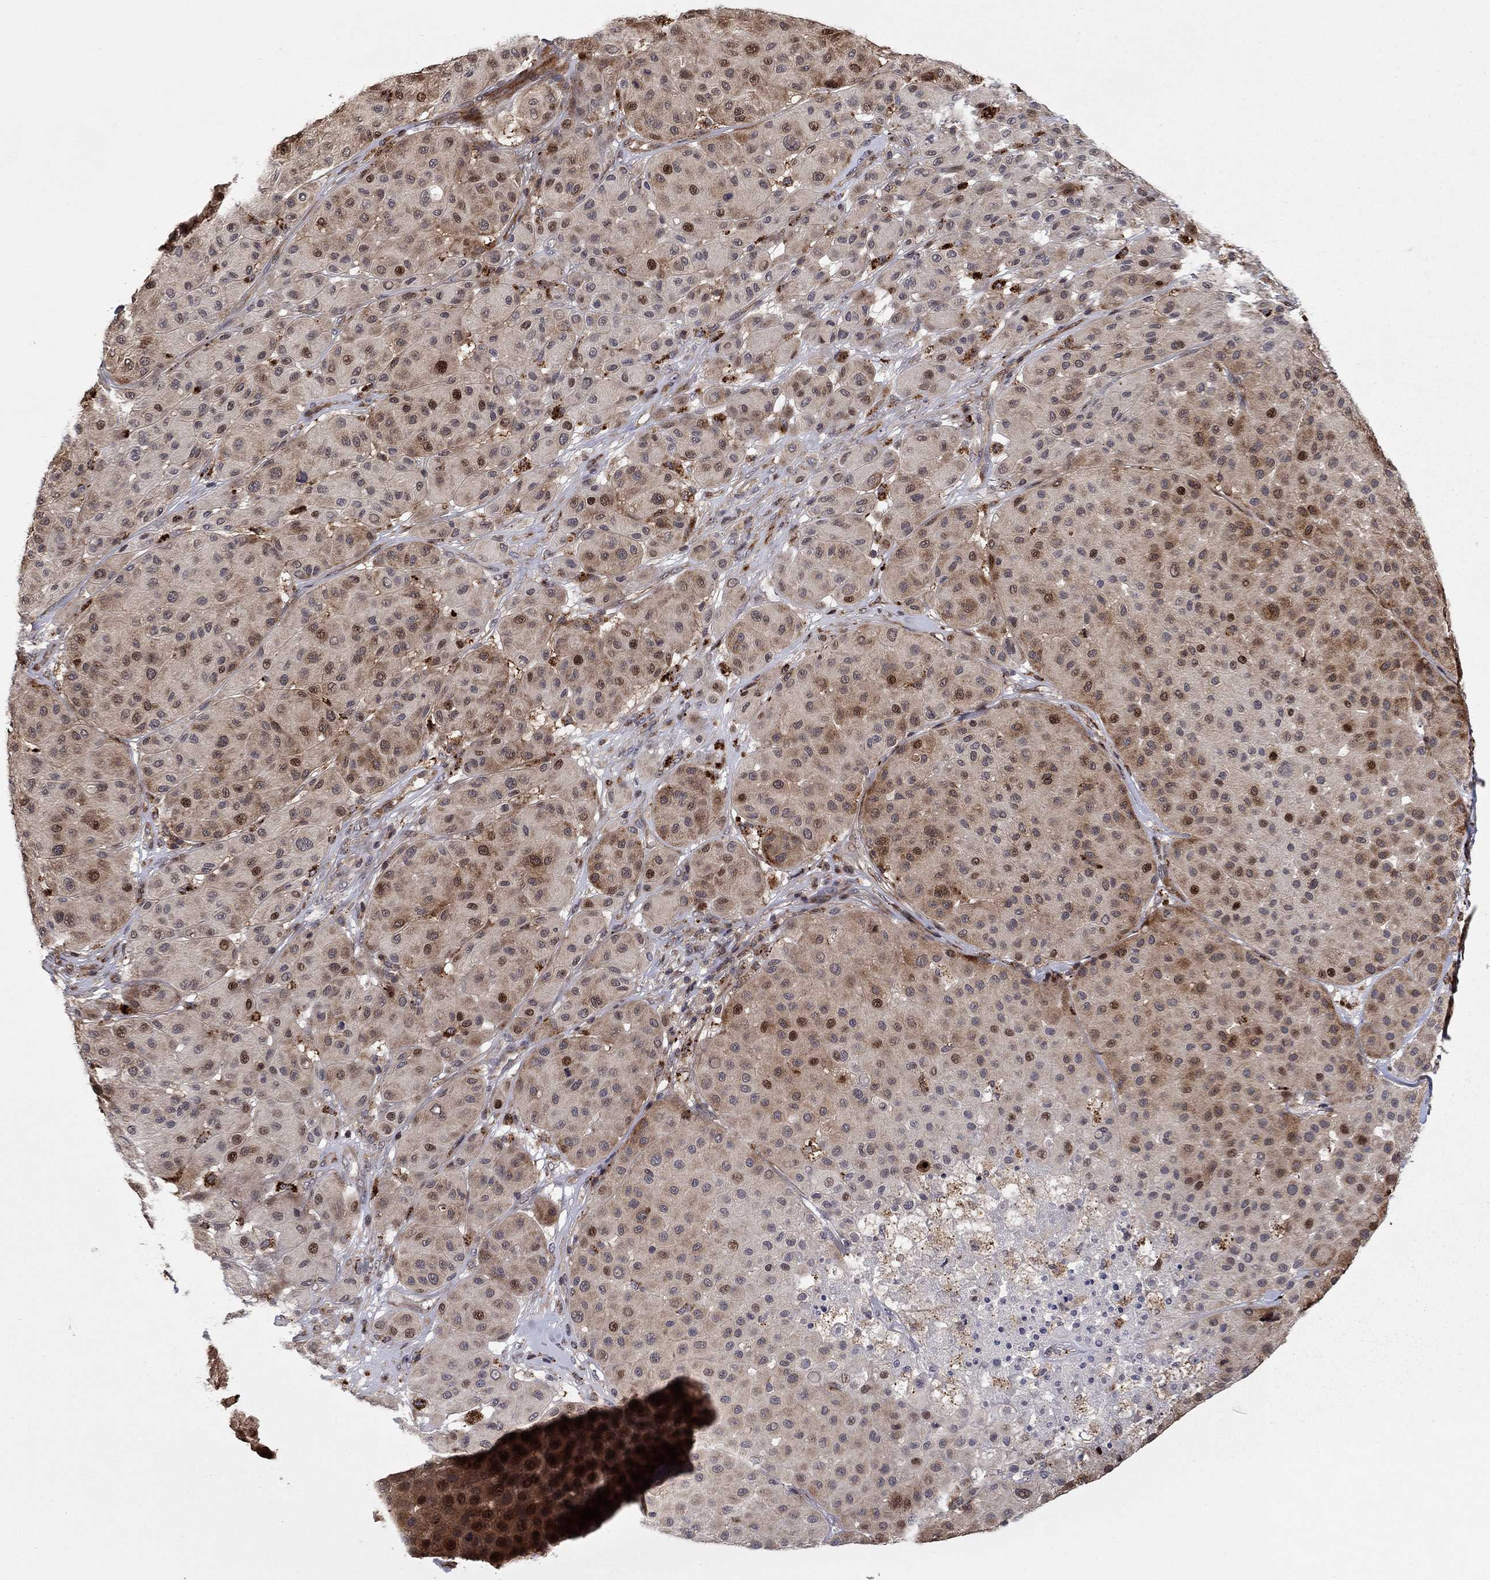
{"staining": {"intensity": "strong", "quantity": "<25%", "location": "cytoplasmic/membranous,nuclear"}, "tissue": "melanoma", "cell_type": "Tumor cells", "image_type": "cancer", "snomed": [{"axis": "morphology", "description": "Malignant melanoma, Metastatic site"}, {"axis": "topography", "description": "Smooth muscle"}], "caption": "Immunohistochemistry (IHC) (DAB) staining of malignant melanoma (metastatic site) demonstrates strong cytoplasmic/membranous and nuclear protein staining in approximately <25% of tumor cells.", "gene": "LPCAT4", "patient": {"sex": "male", "age": 41}}